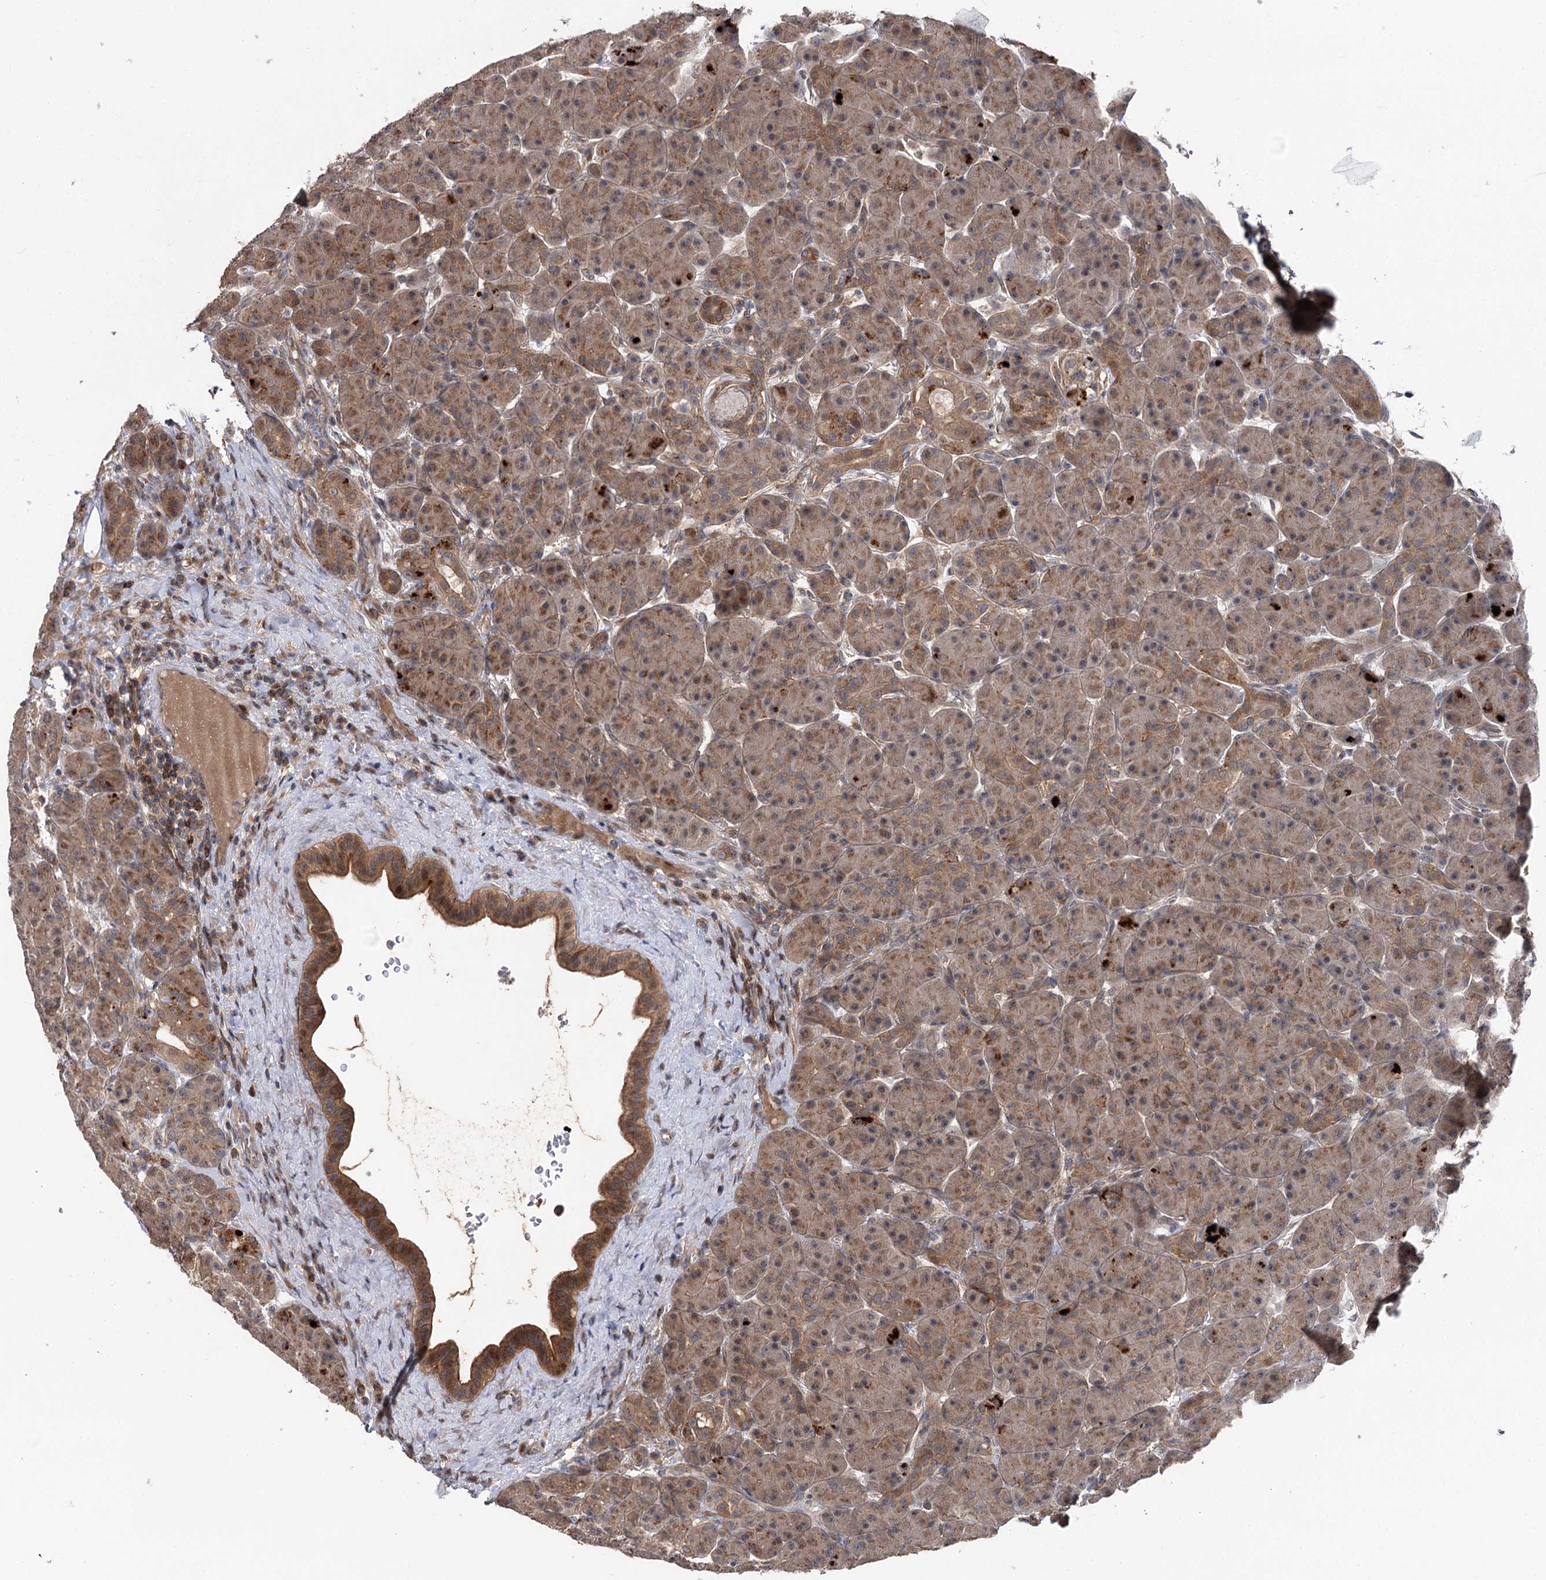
{"staining": {"intensity": "moderate", "quantity": "25%-75%", "location": "cytoplasmic/membranous"}, "tissue": "pancreas", "cell_type": "Exocrine glandular cells", "image_type": "normal", "snomed": [{"axis": "morphology", "description": "Normal tissue, NOS"}, {"axis": "topography", "description": "Pancreas"}], "caption": "Pancreas was stained to show a protein in brown. There is medium levels of moderate cytoplasmic/membranous expression in approximately 25%-75% of exocrine glandular cells.", "gene": "STX6", "patient": {"sex": "male", "age": 63}}